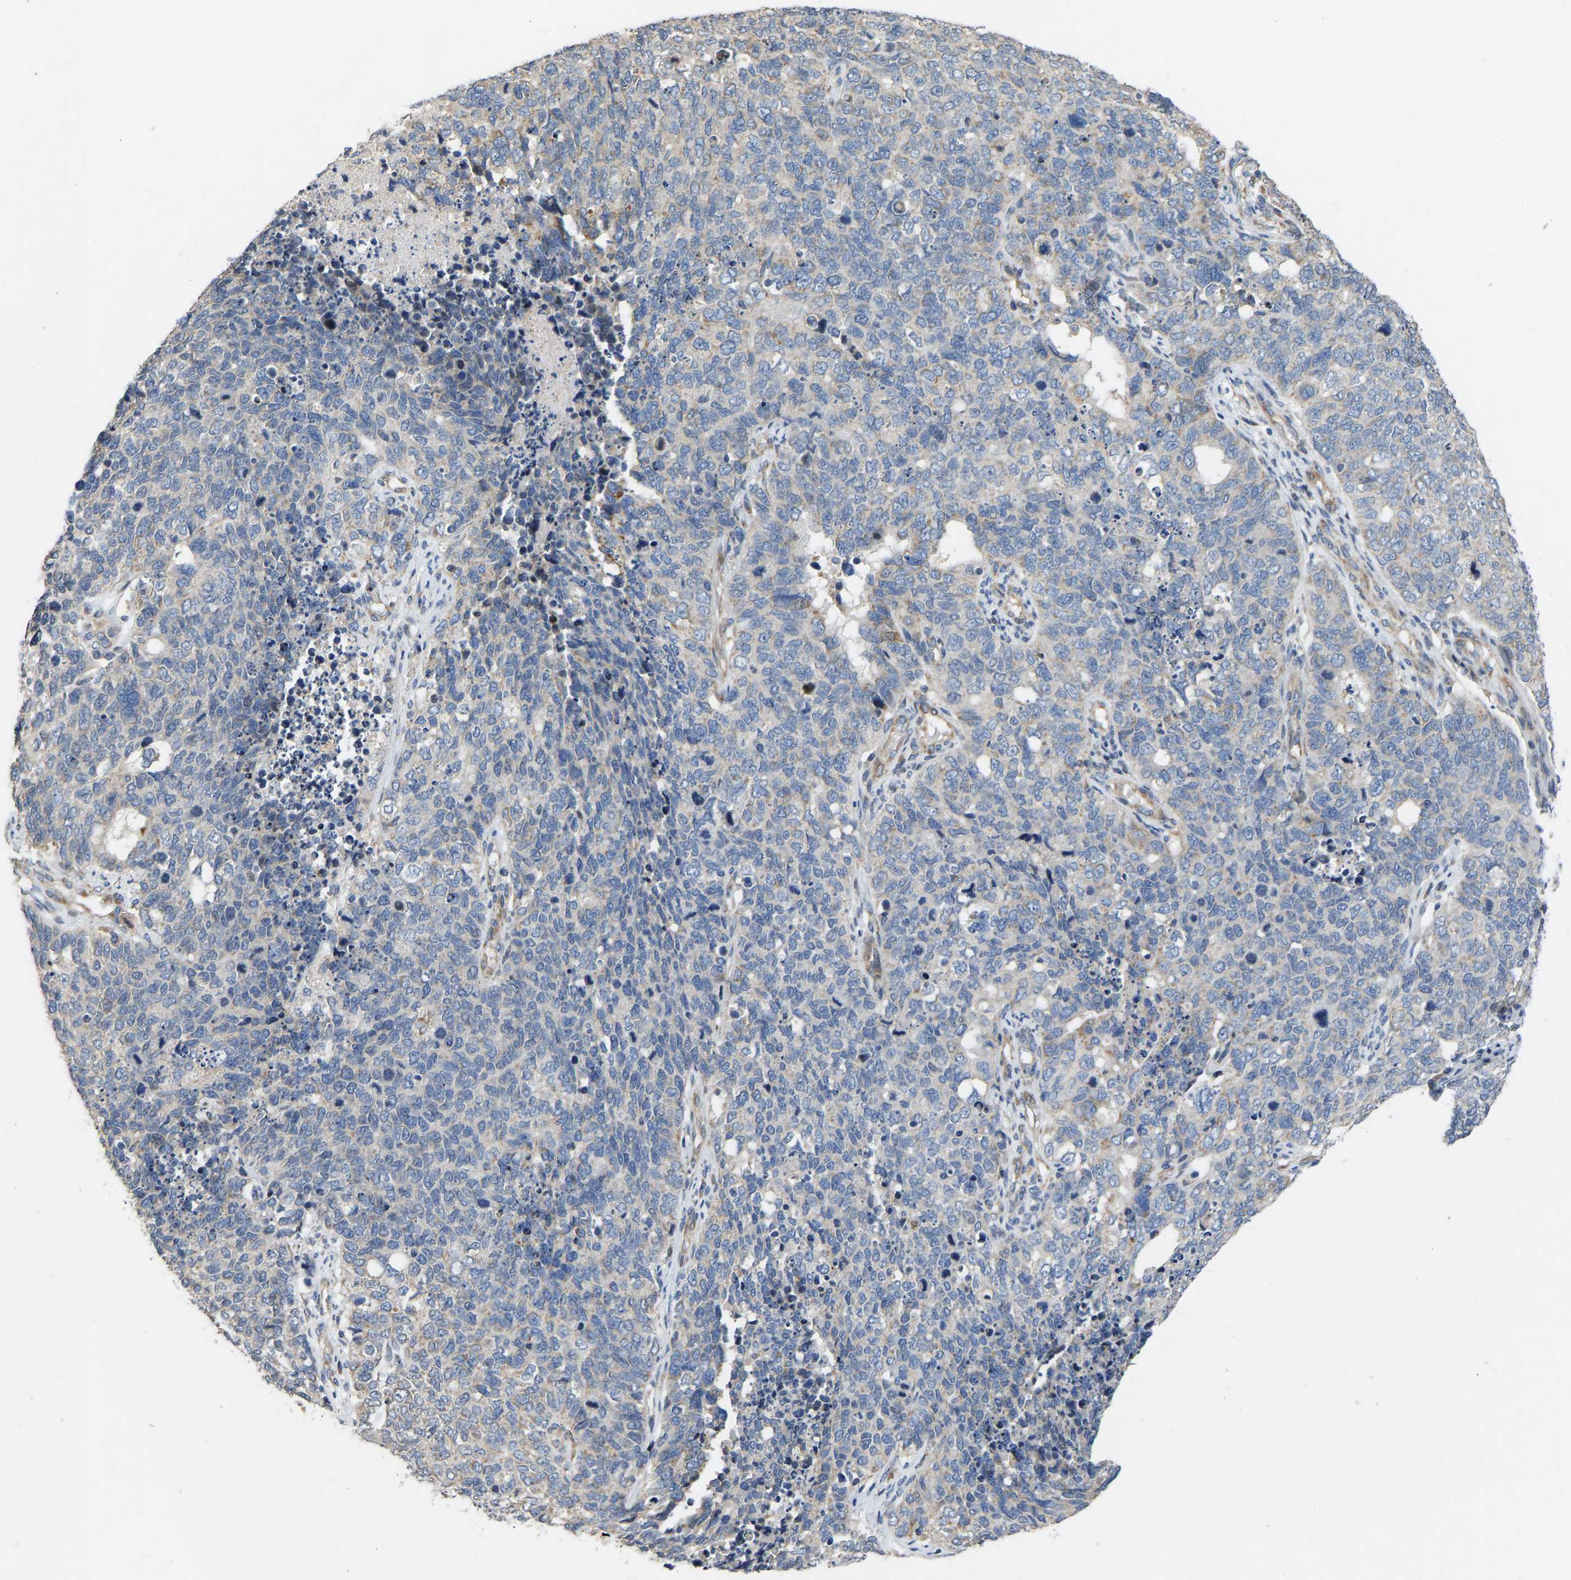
{"staining": {"intensity": "negative", "quantity": "none", "location": "none"}, "tissue": "cervical cancer", "cell_type": "Tumor cells", "image_type": "cancer", "snomed": [{"axis": "morphology", "description": "Squamous cell carcinoma, NOS"}, {"axis": "topography", "description": "Cervix"}], "caption": "Immunohistochemistry micrograph of human cervical cancer (squamous cell carcinoma) stained for a protein (brown), which exhibits no positivity in tumor cells.", "gene": "TMEM150A", "patient": {"sex": "female", "age": 63}}